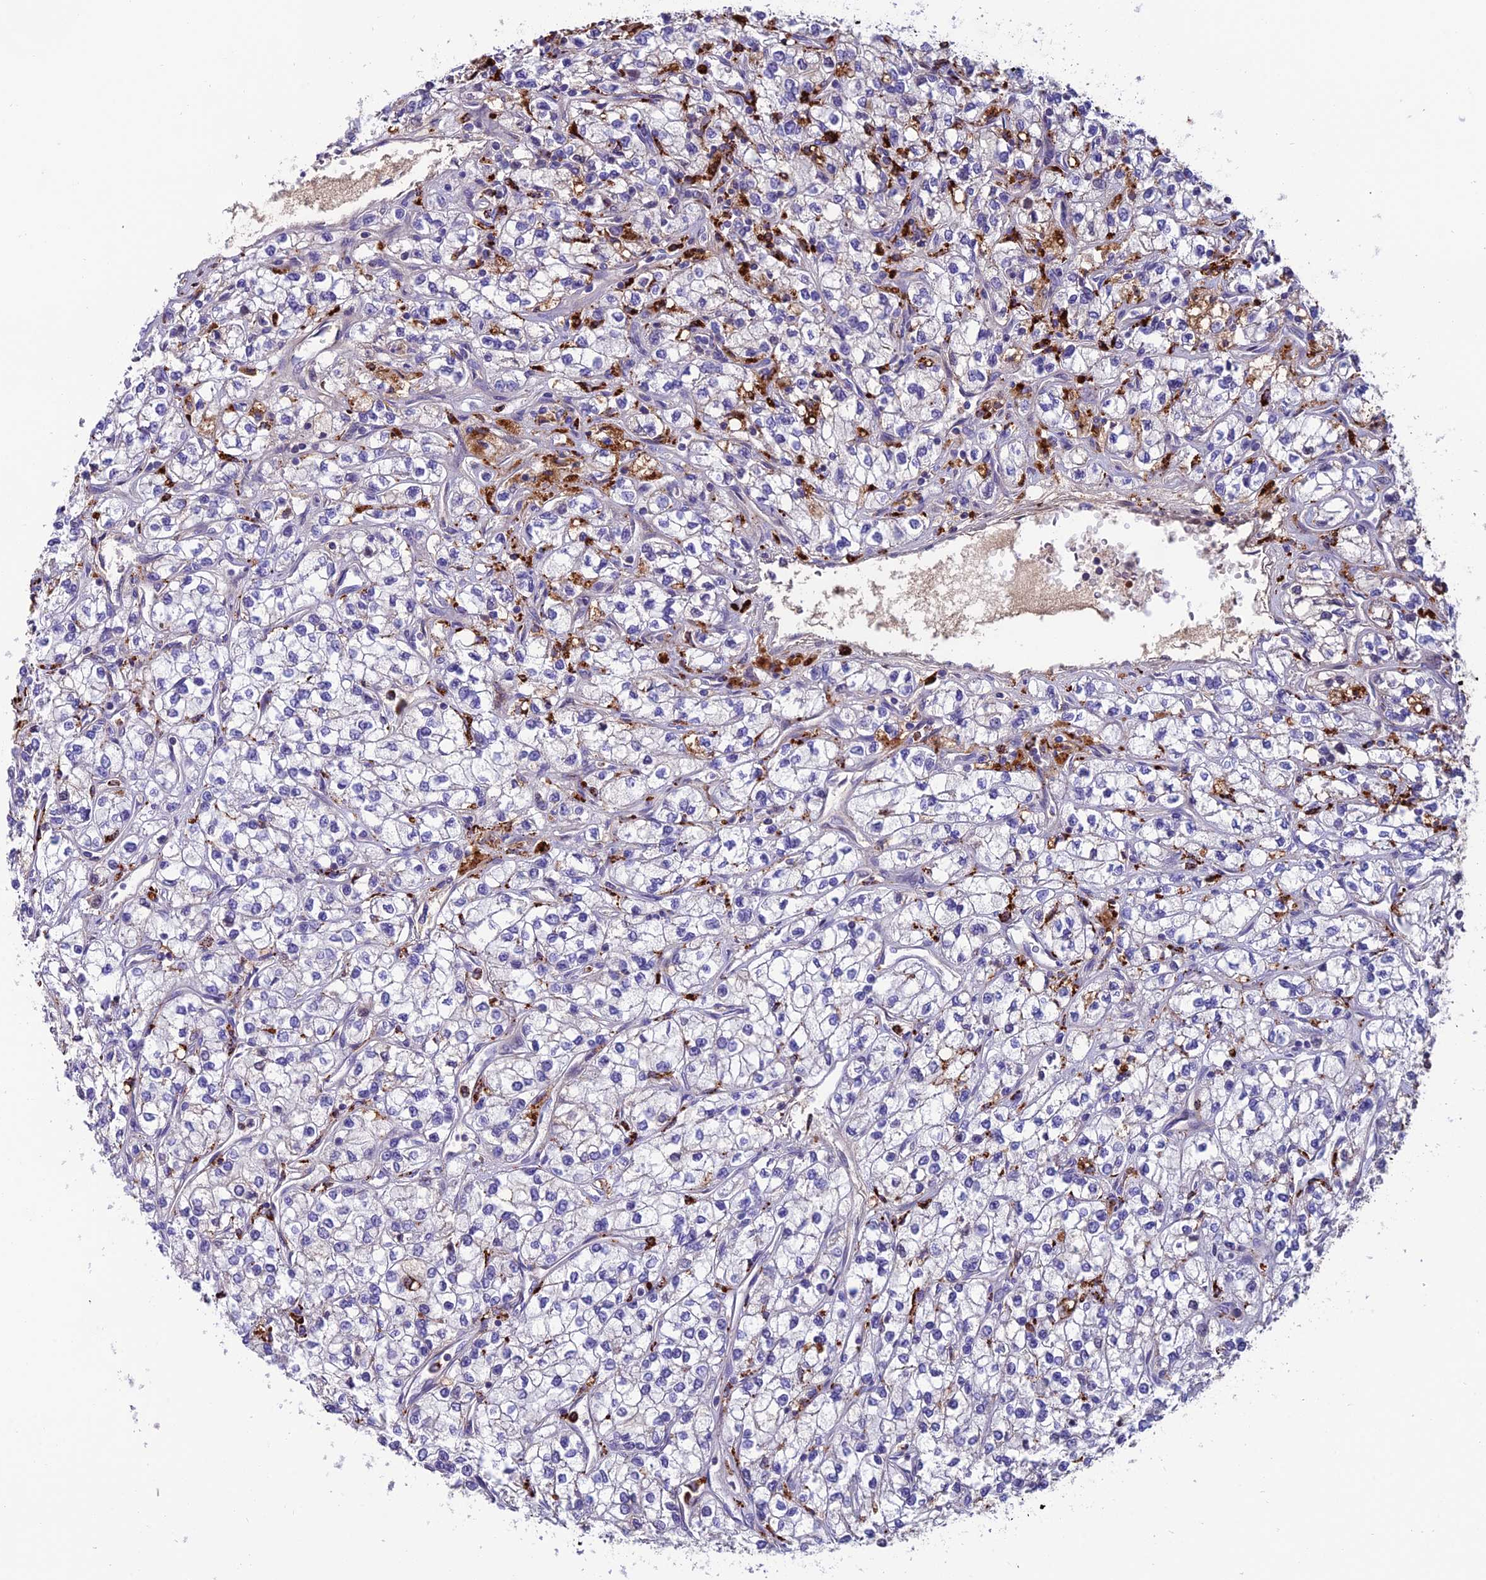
{"staining": {"intensity": "negative", "quantity": "none", "location": "none"}, "tissue": "renal cancer", "cell_type": "Tumor cells", "image_type": "cancer", "snomed": [{"axis": "morphology", "description": "Adenocarcinoma, NOS"}, {"axis": "topography", "description": "Kidney"}], "caption": "Human renal cancer stained for a protein using immunohistochemistry reveals no expression in tumor cells.", "gene": "ARHGEF18", "patient": {"sex": "male", "age": 80}}